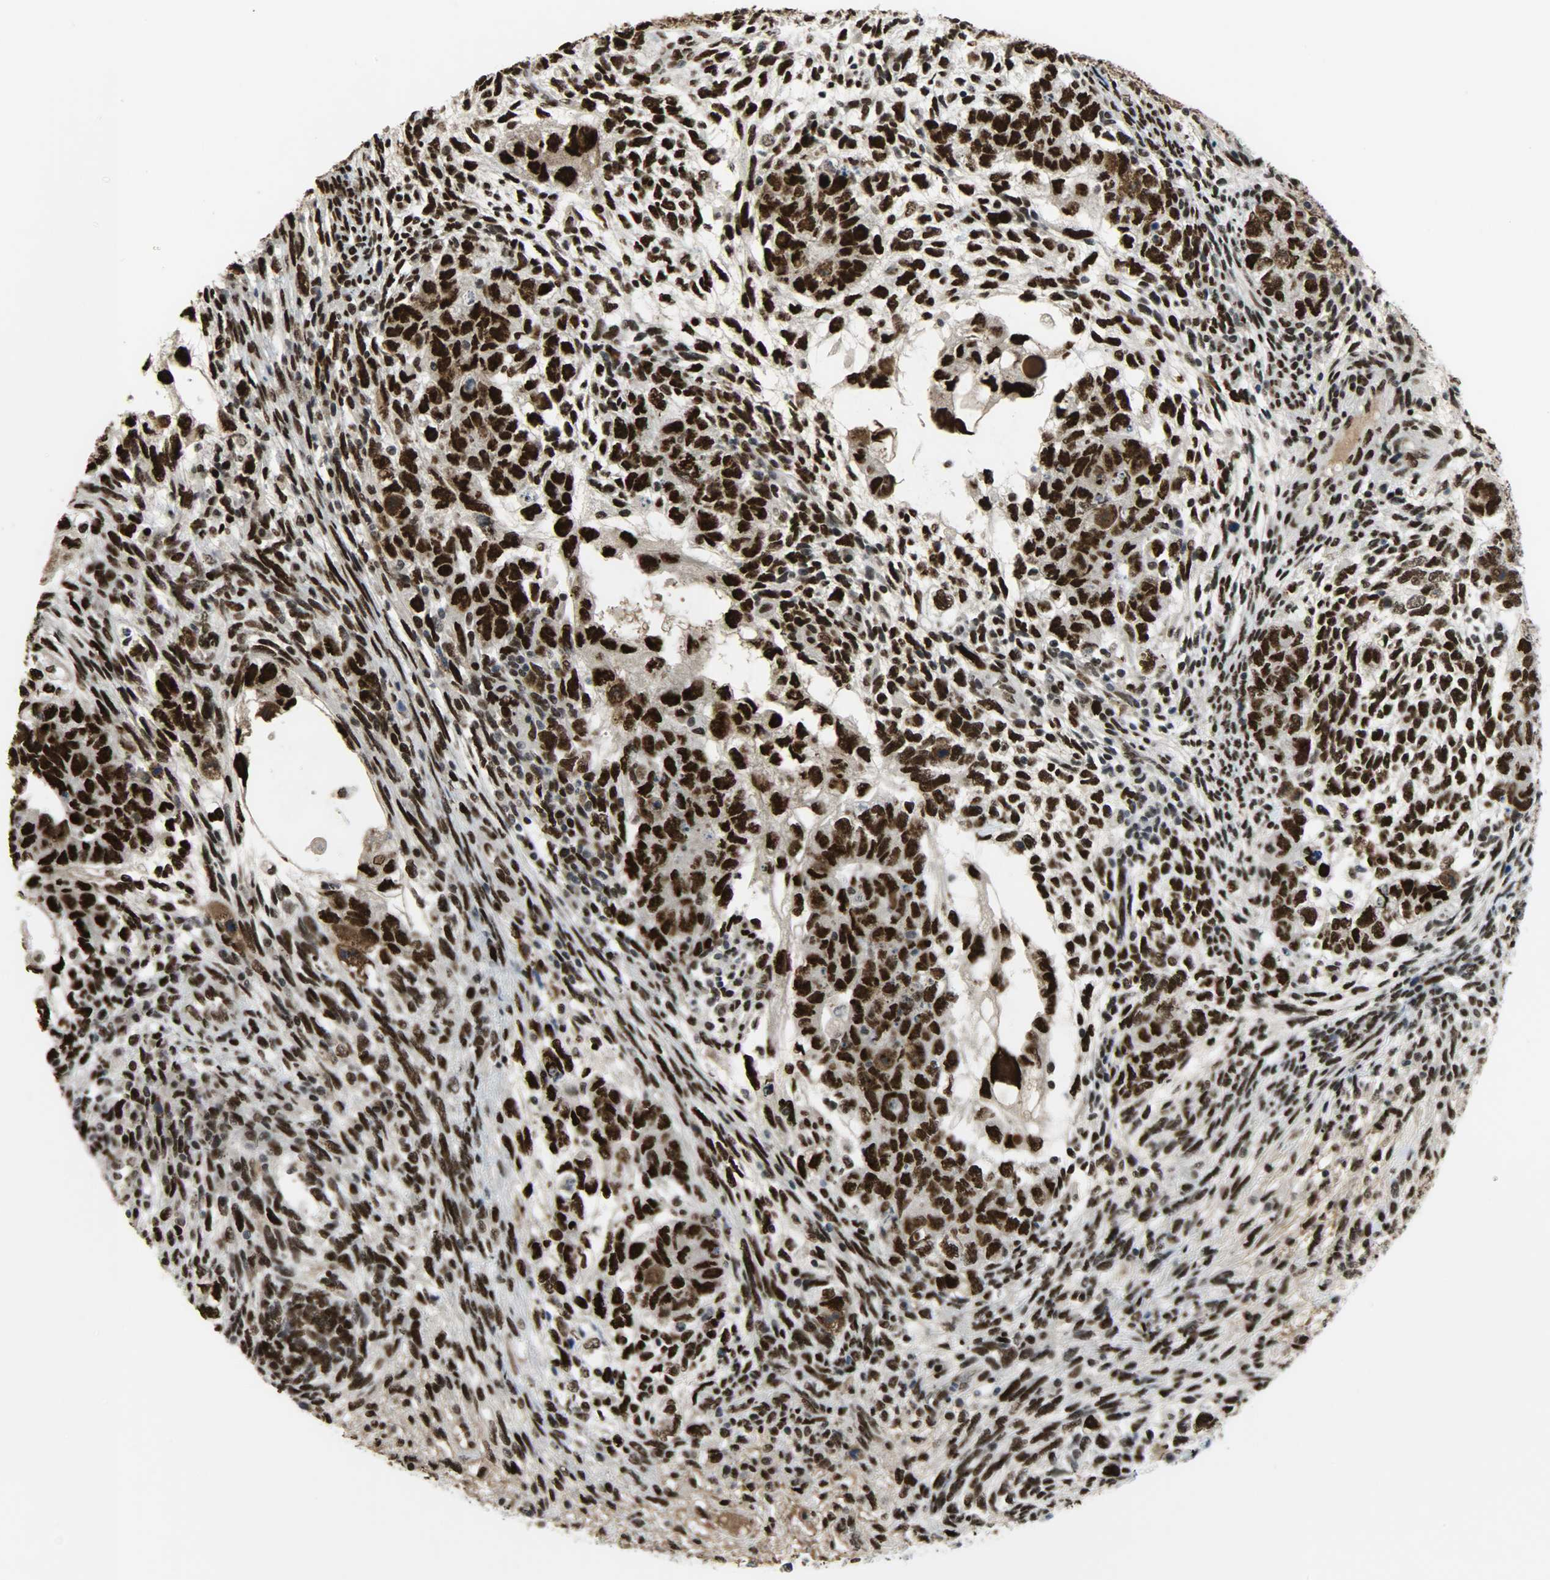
{"staining": {"intensity": "strong", "quantity": ">75%", "location": "nuclear"}, "tissue": "testis cancer", "cell_type": "Tumor cells", "image_type": "cancer", "snomed": [{"axis": "morphology", "description": "Normal tissue, NOS"}, {"axis": "morphology", "description": "Carcinoma, Embryonal, NOS"}, {"axis": "topography", "description": "Testis"}], "caption": "A brown stain labels strong nuclear expression of a protein in human testis cancer (embryonal carcinoma) tumor cells.", "gene": "SNAI1", "patient": {"sex": "male", "age": 36}}